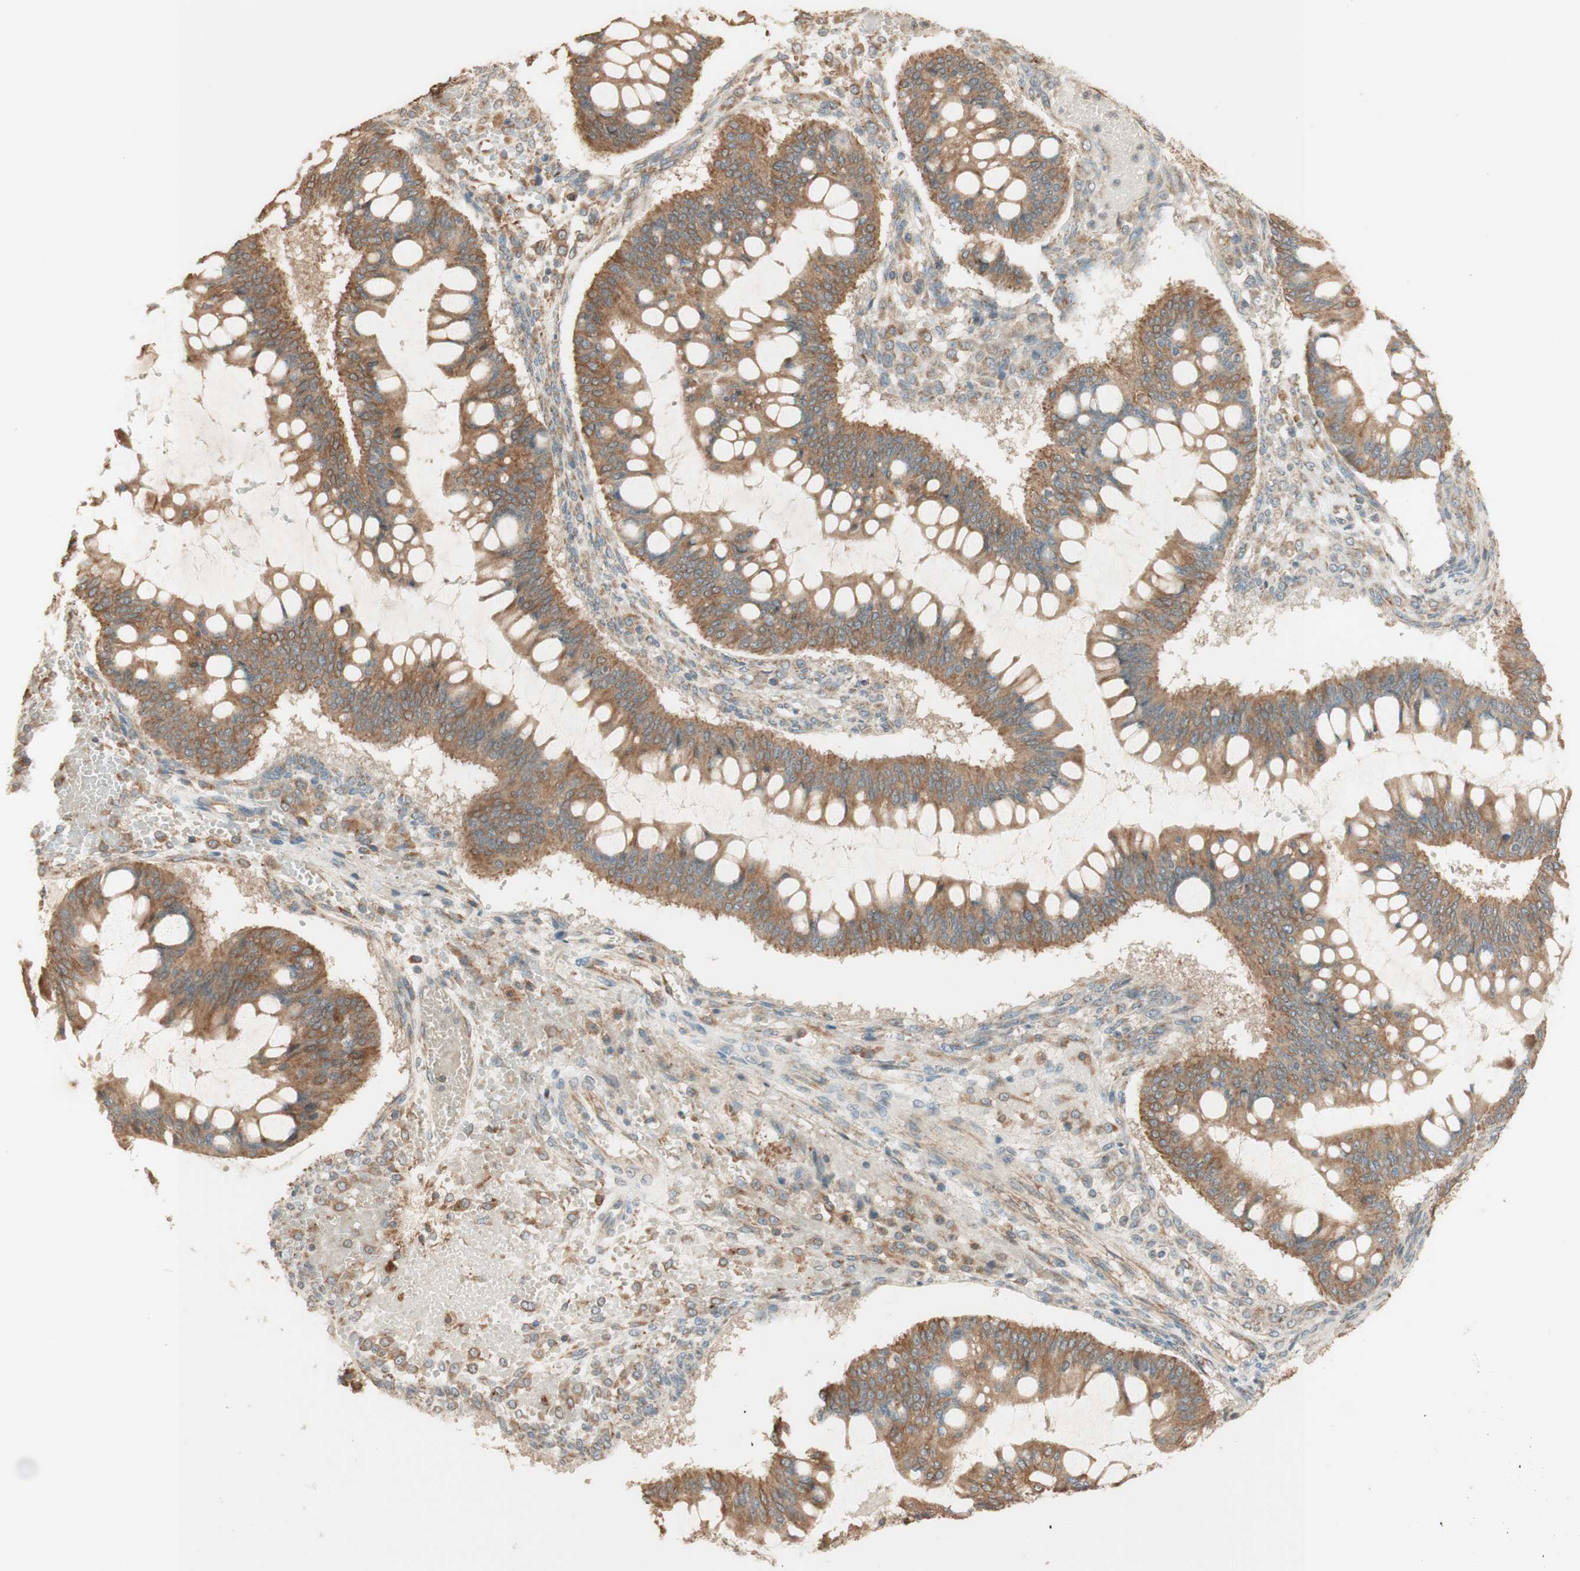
{"staining": {"intensity": "moderate", "quantity": ">75%", "location": "cytoplasmic/membranous"}, "tissue": "ovarian cancer", "cell_type": "Tumor cells", "image_type": "cancer", "snomed": [{"axis": "morphology", "description": "Cystadenocarcinoma, mucinous, NOS"}, {"axis": "topography", "description": "Ovary"}], "caption": "A brown stain labels moderate cytoplasmic/membranous staining of a protein in ovarian cancer (mucinous cystadenocarcinoma) tumor cells.", "gene": "CLCN2", "patient": {"sex": "female", "age": 73}}